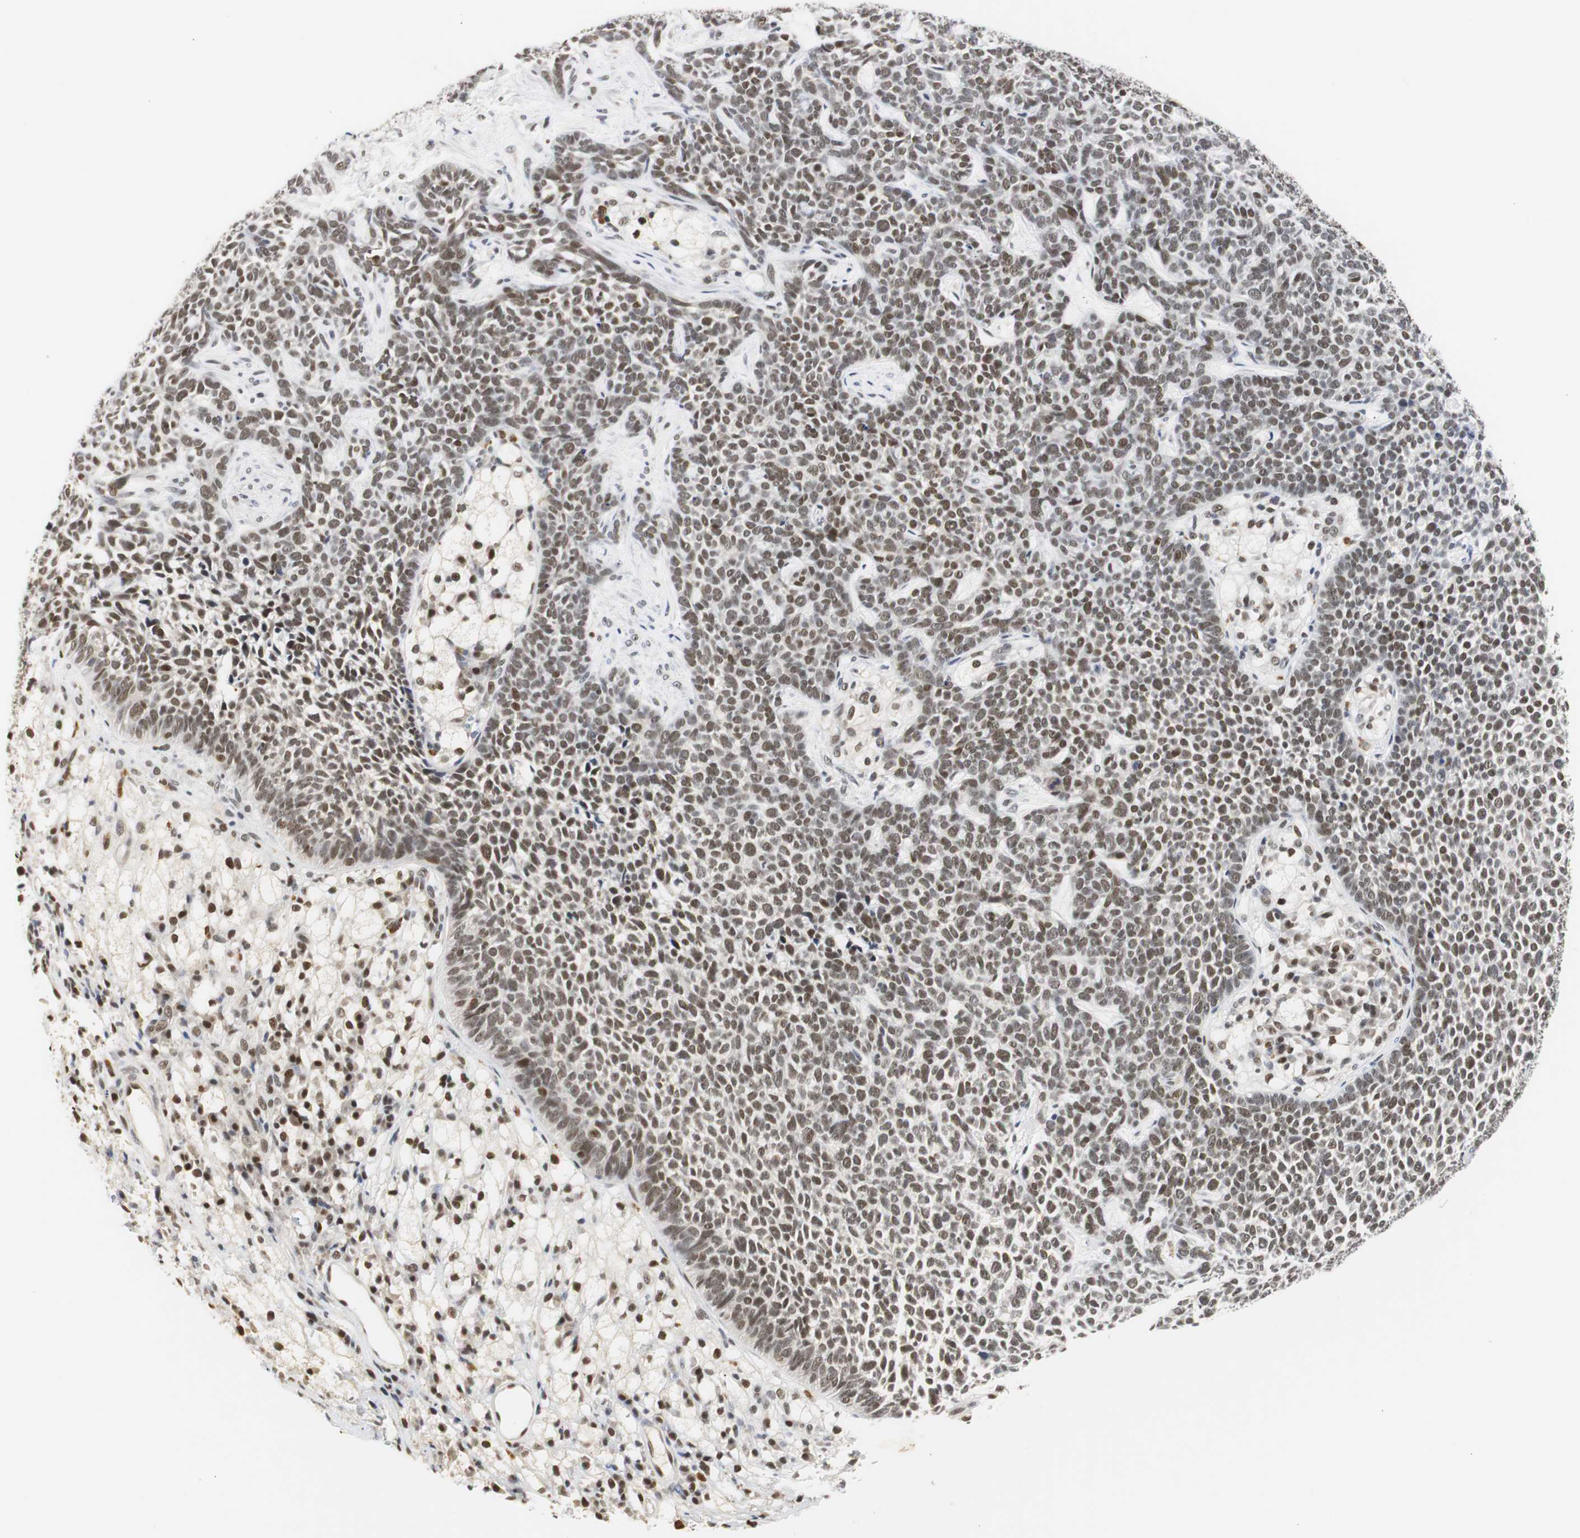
{"staining": {"intensity": "moderate", "quantity": ">75%", "location": "nuclear"}, "tissue": "skin cancer", "cell_type": "Tumor cells", "image_type": "cancer", "snomed": [{"axis": "morphology", "description": "Basal cell carcinoma"}, {"axis": "topography", "description": "Skin"}], "caption": "IHC of human skin basal cell carcinoma reveals medium levels of moderate nuclear positivity in approximately >75% of tumor cells. Nuclei are stained in blue.", "gene": "ZFC3H1", "patient": {"sex": "female", "age": 84}}